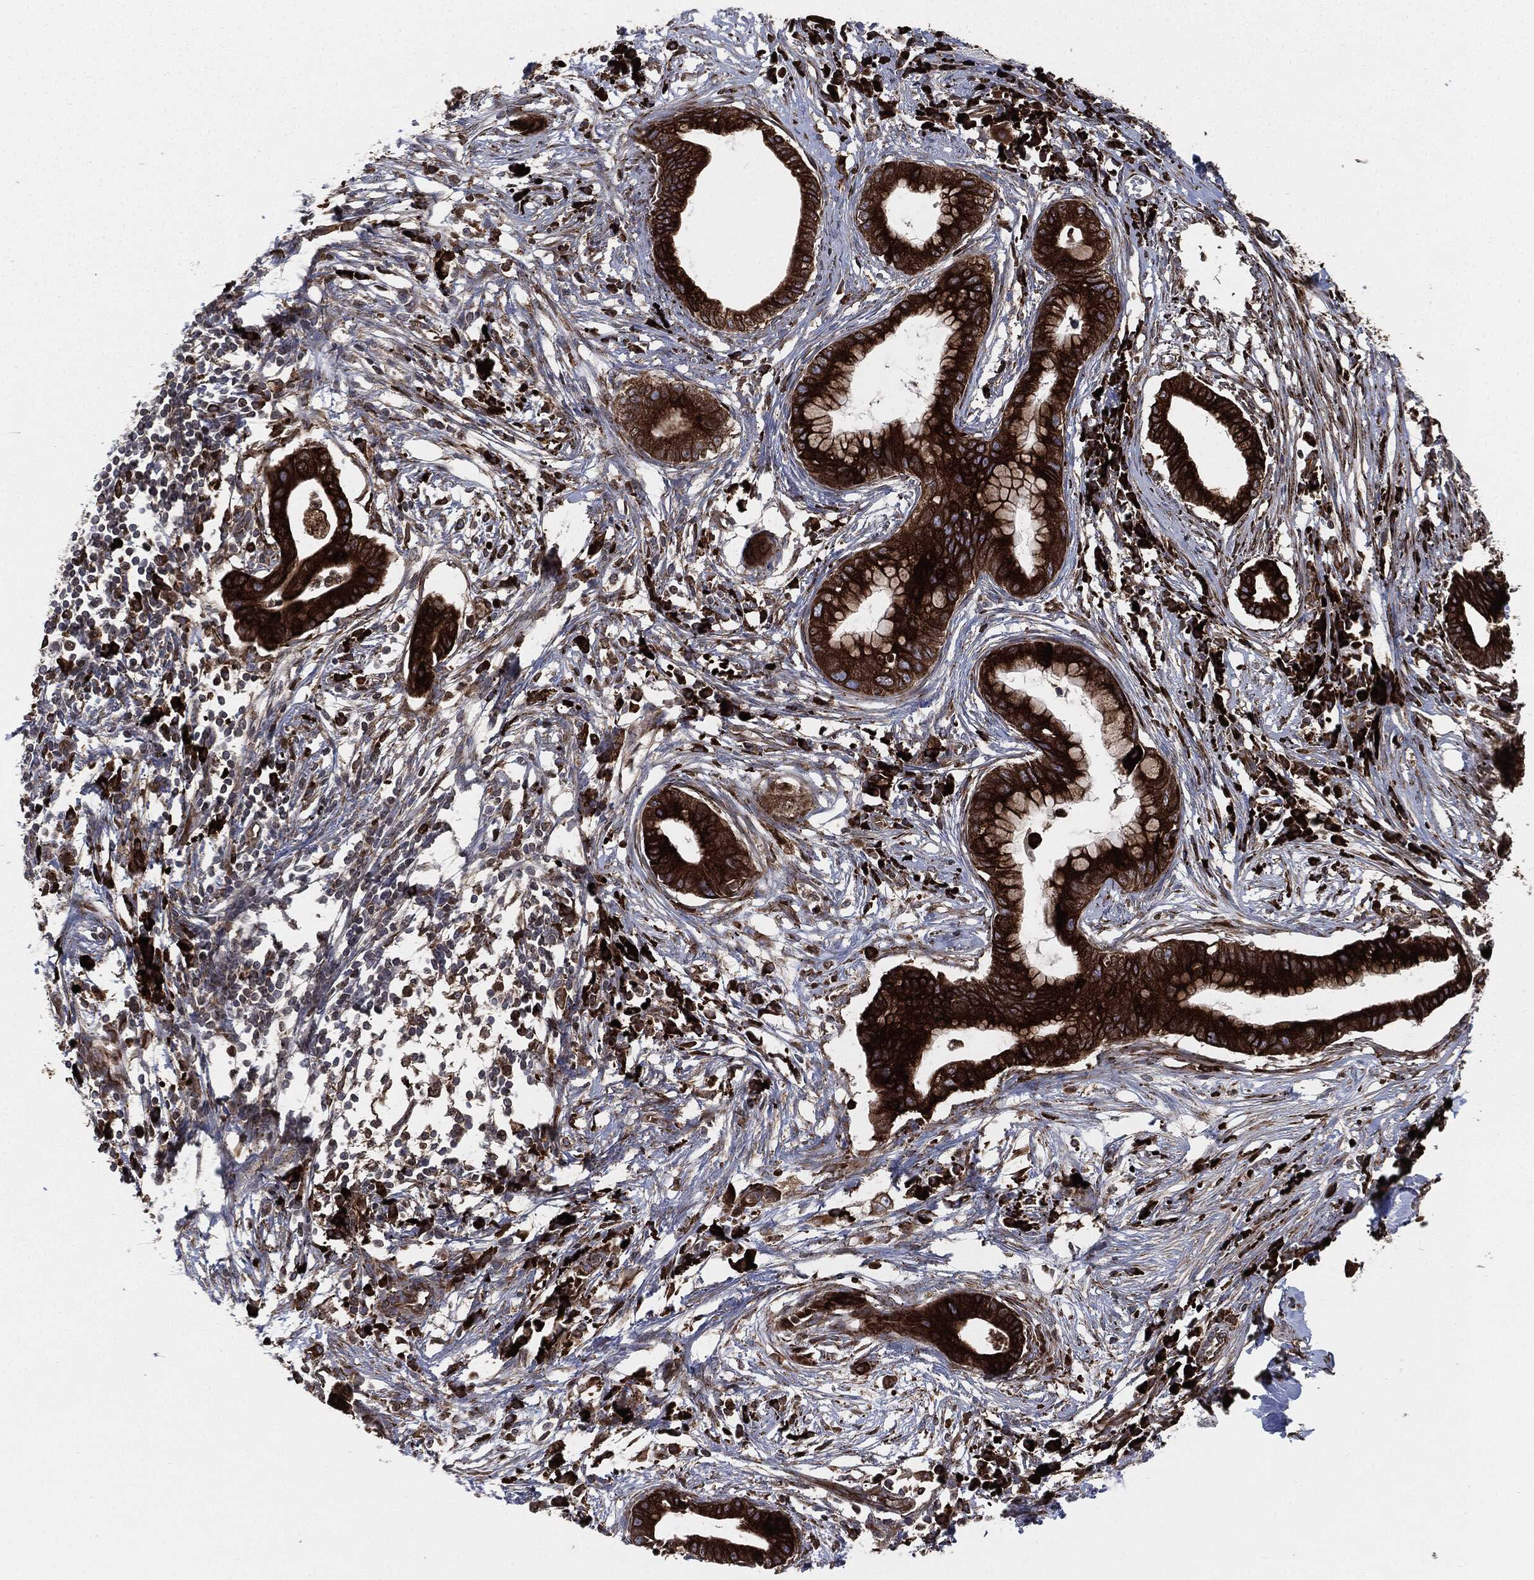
{"staining": {"intensity": "strong", "quantity": ">75%", "location": "cytoplasmic/membranous"}, "tissue": "pancreatic cancer", "cell_type": "Tumor cells", "image_type": "cancer", "snomed": [{"axis": "morphology", "description": "Normal tissue, NOS"}, {"axis": "morphology", "description": "Adenocarcinoma, NOS"}, {"axis": "topography", "description": "Pancreas"}], "caption": "Immunohistochemistry micrograph of pancreatic cancer (adenocarcinoma) stained for a protein (brown), which reveals high levels of strong cytoplasmic/membranous positivity in about >75% of tumor cells.", "gene": "CALR", "patient": {"sex": "female", "age": 58}}